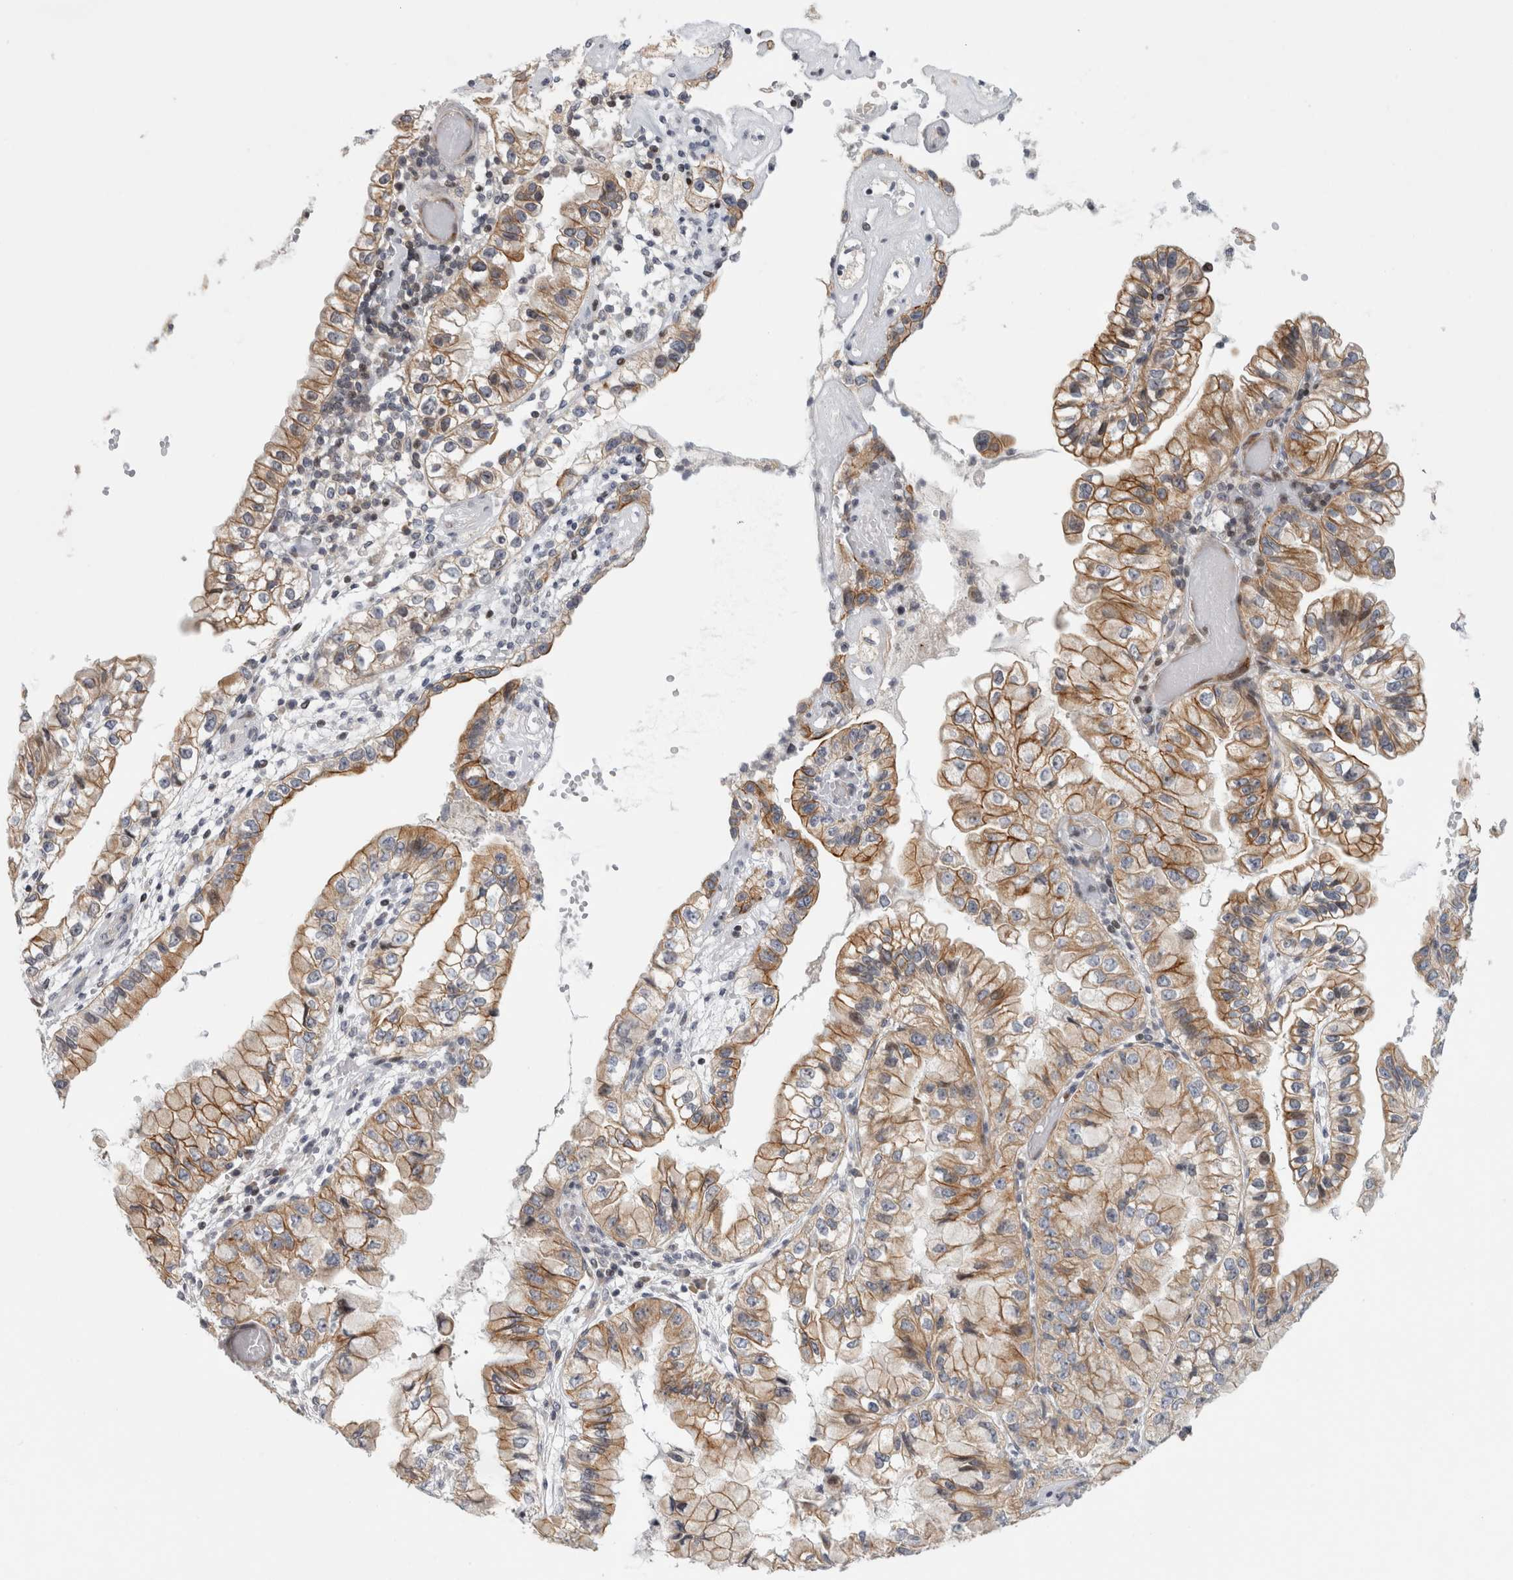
{"staining": {"intensity": "weak", "quantity": ">75%", "location": "cytoplasmic/membranous"}, "tissue": "liver cancer", "cell_type": "Tumor cells", "image_type": "cancer", "snomed": [{"axis": "morphology", "description": "Cholangiocarcinoma"}, {"axis": "topography", "description": "Liver"}], "caption": "This is a photomicrograph of IHC staining of cholangiocarcinoma (liver), which shows weak positivity in the cytoplasmic/membranous of tumor cells.", "gene": "UTP25", "patient": {"sex": "female", "age": 79}}